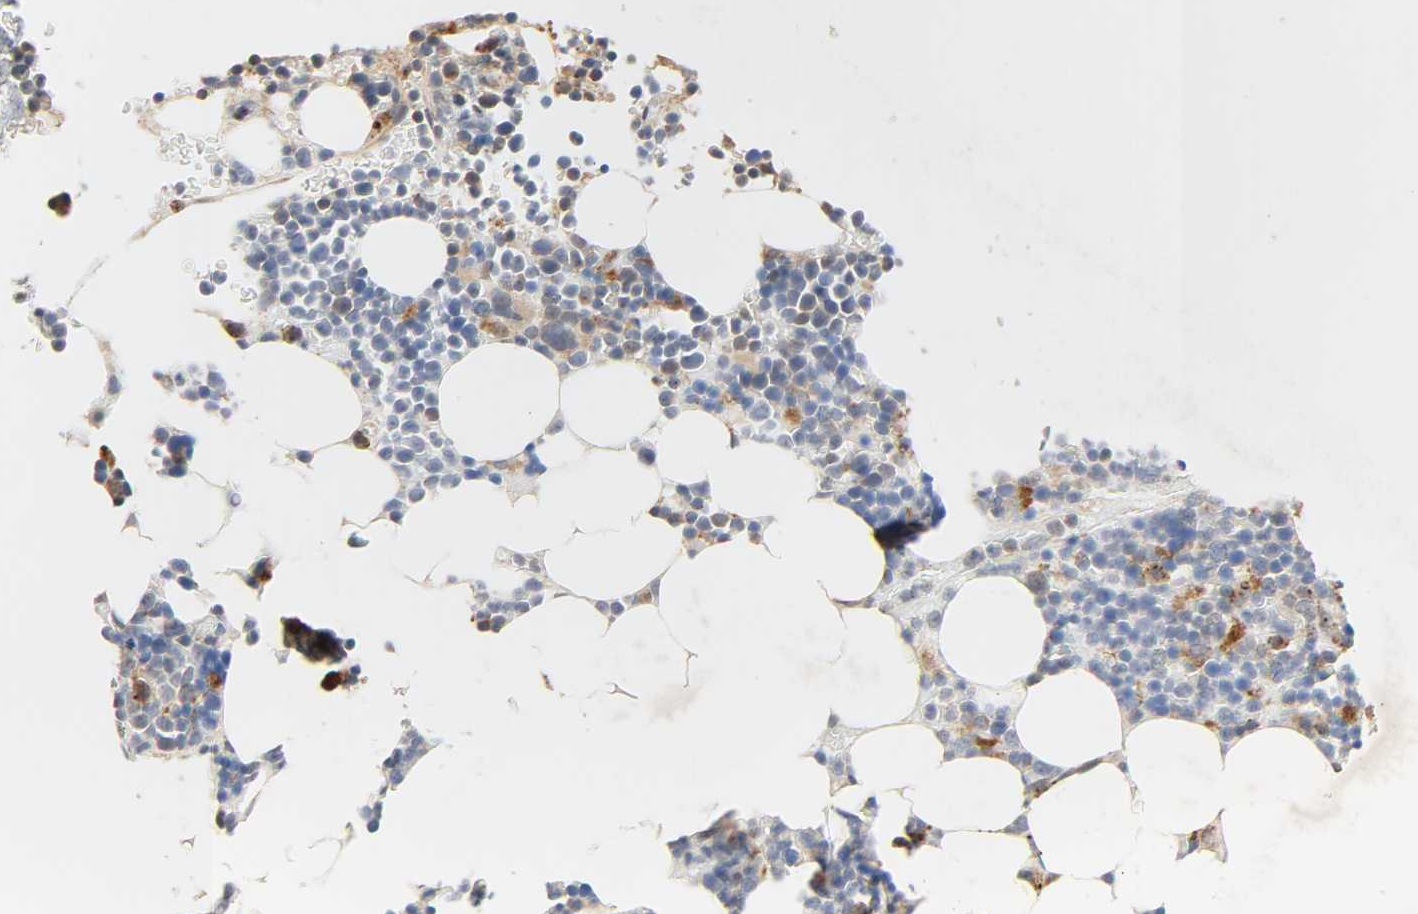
{"staining": {"intensity": "weak", "quantity": "25%-75%", "location": "cytoplasmic/membranous"}, "tissue": "bone marrow", "cell_type": "Hematopoietic cells", "image_type": "normal", "snomed": [{"axis": "morphology", "description": "Normal tissue, NOS"}, {"axis": "topography", "description": "Bone marrow"}], "caption": "This is a micrograph of IHC staining of benign bone marrow, which shows weak expression in the cytoplasmic/membranous of hematopoietic cells.", "gene": "MAPK6", "patient": {"sex": "female", "age": 73}}